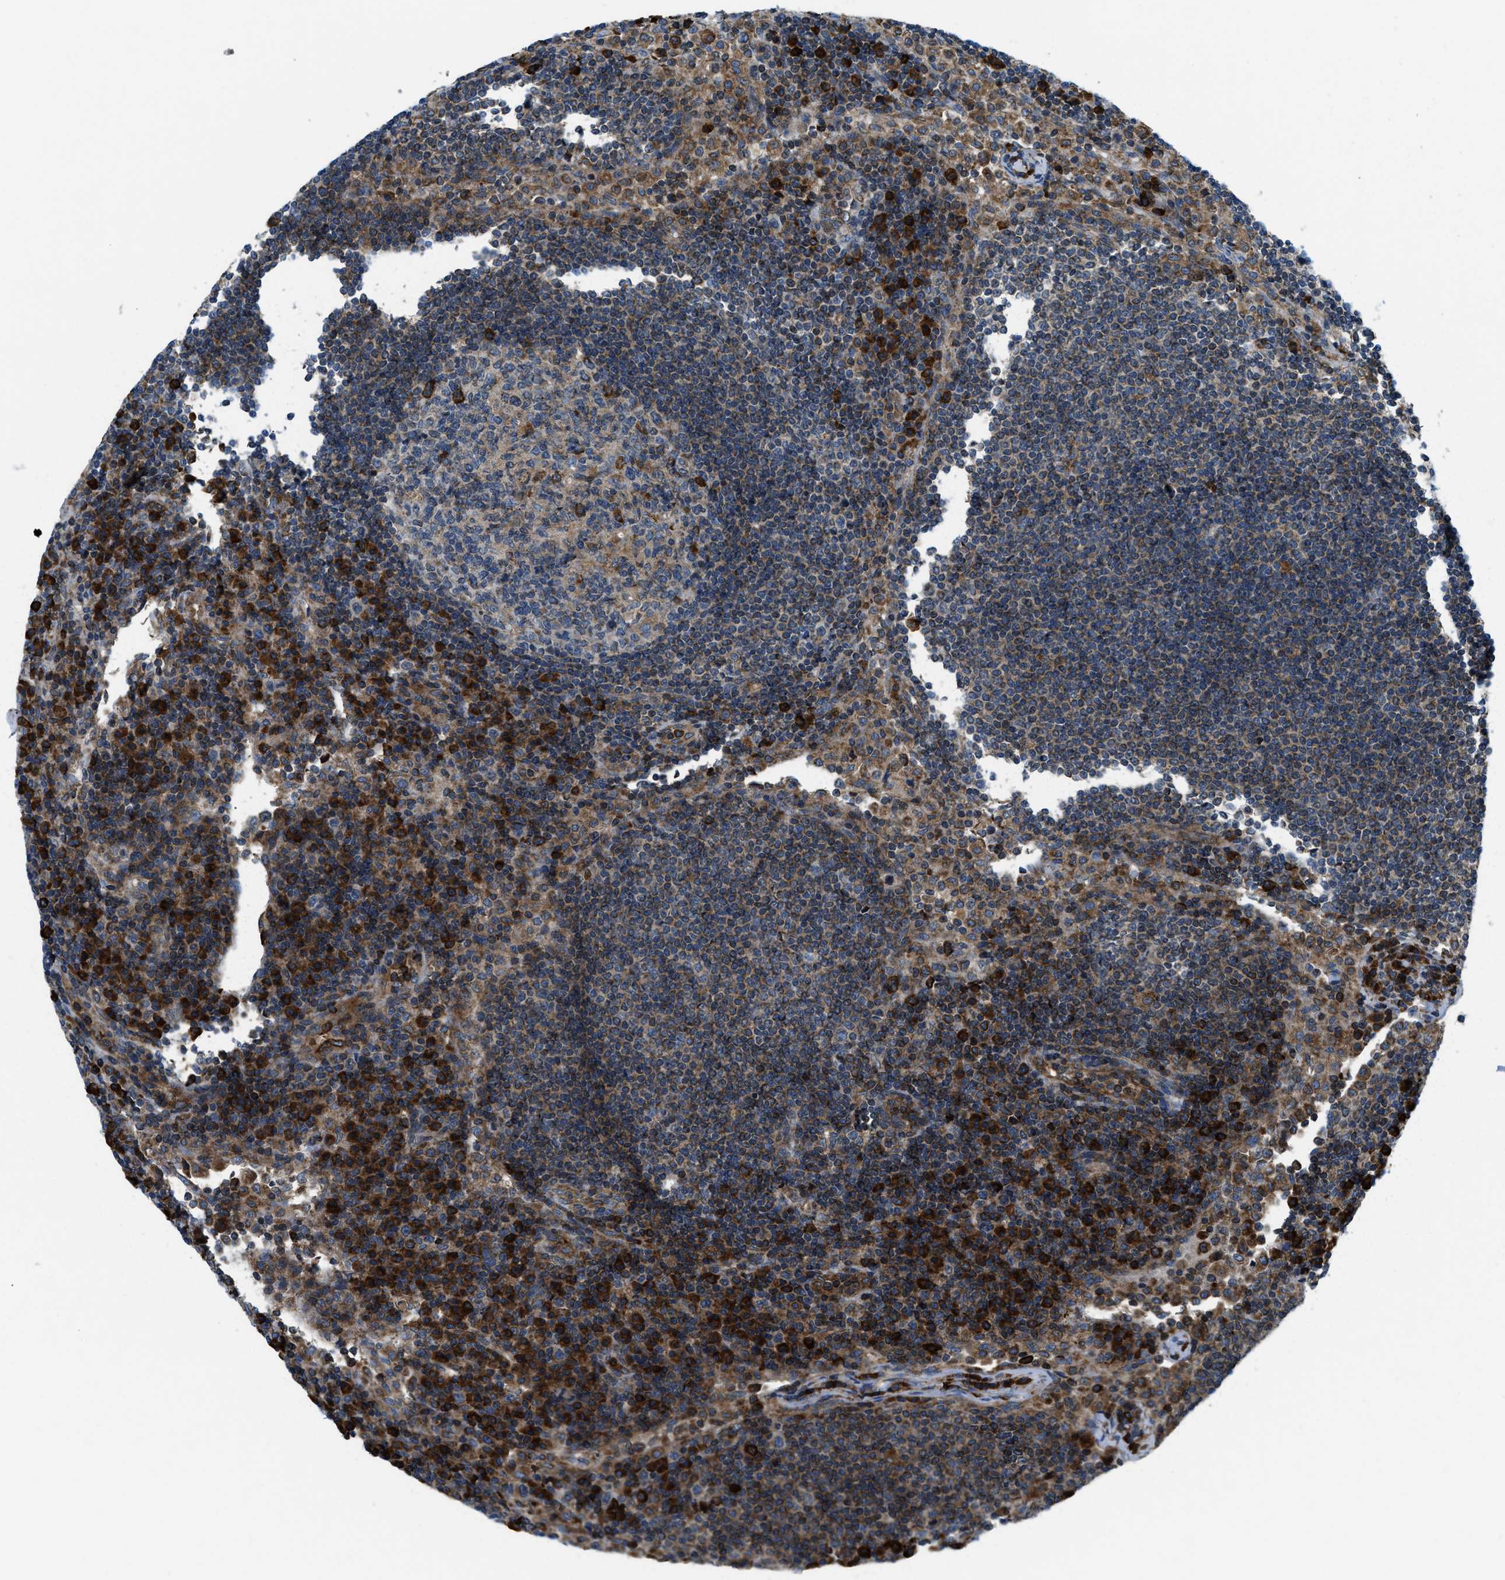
{"staining": {"intensity": "strong", "quantity": "<25%", "location": "cytoplasmic/membranous"}, "tissue": "lymph node", "cell_type": "Germinal center cells", "image_type": "normal", "snomed": [{"axis": "morphology", "description": "Normal tissue, NOS"}, {"axis": "topography", "description": "Lymph node"}], "caption": "Germinal center cells demonstrate strong cytoplasmic/membranous staining in about <25% of cells in normal lymph node.", "gene": "CSPG4", "patient": {"sex": "female", "age": 53}}